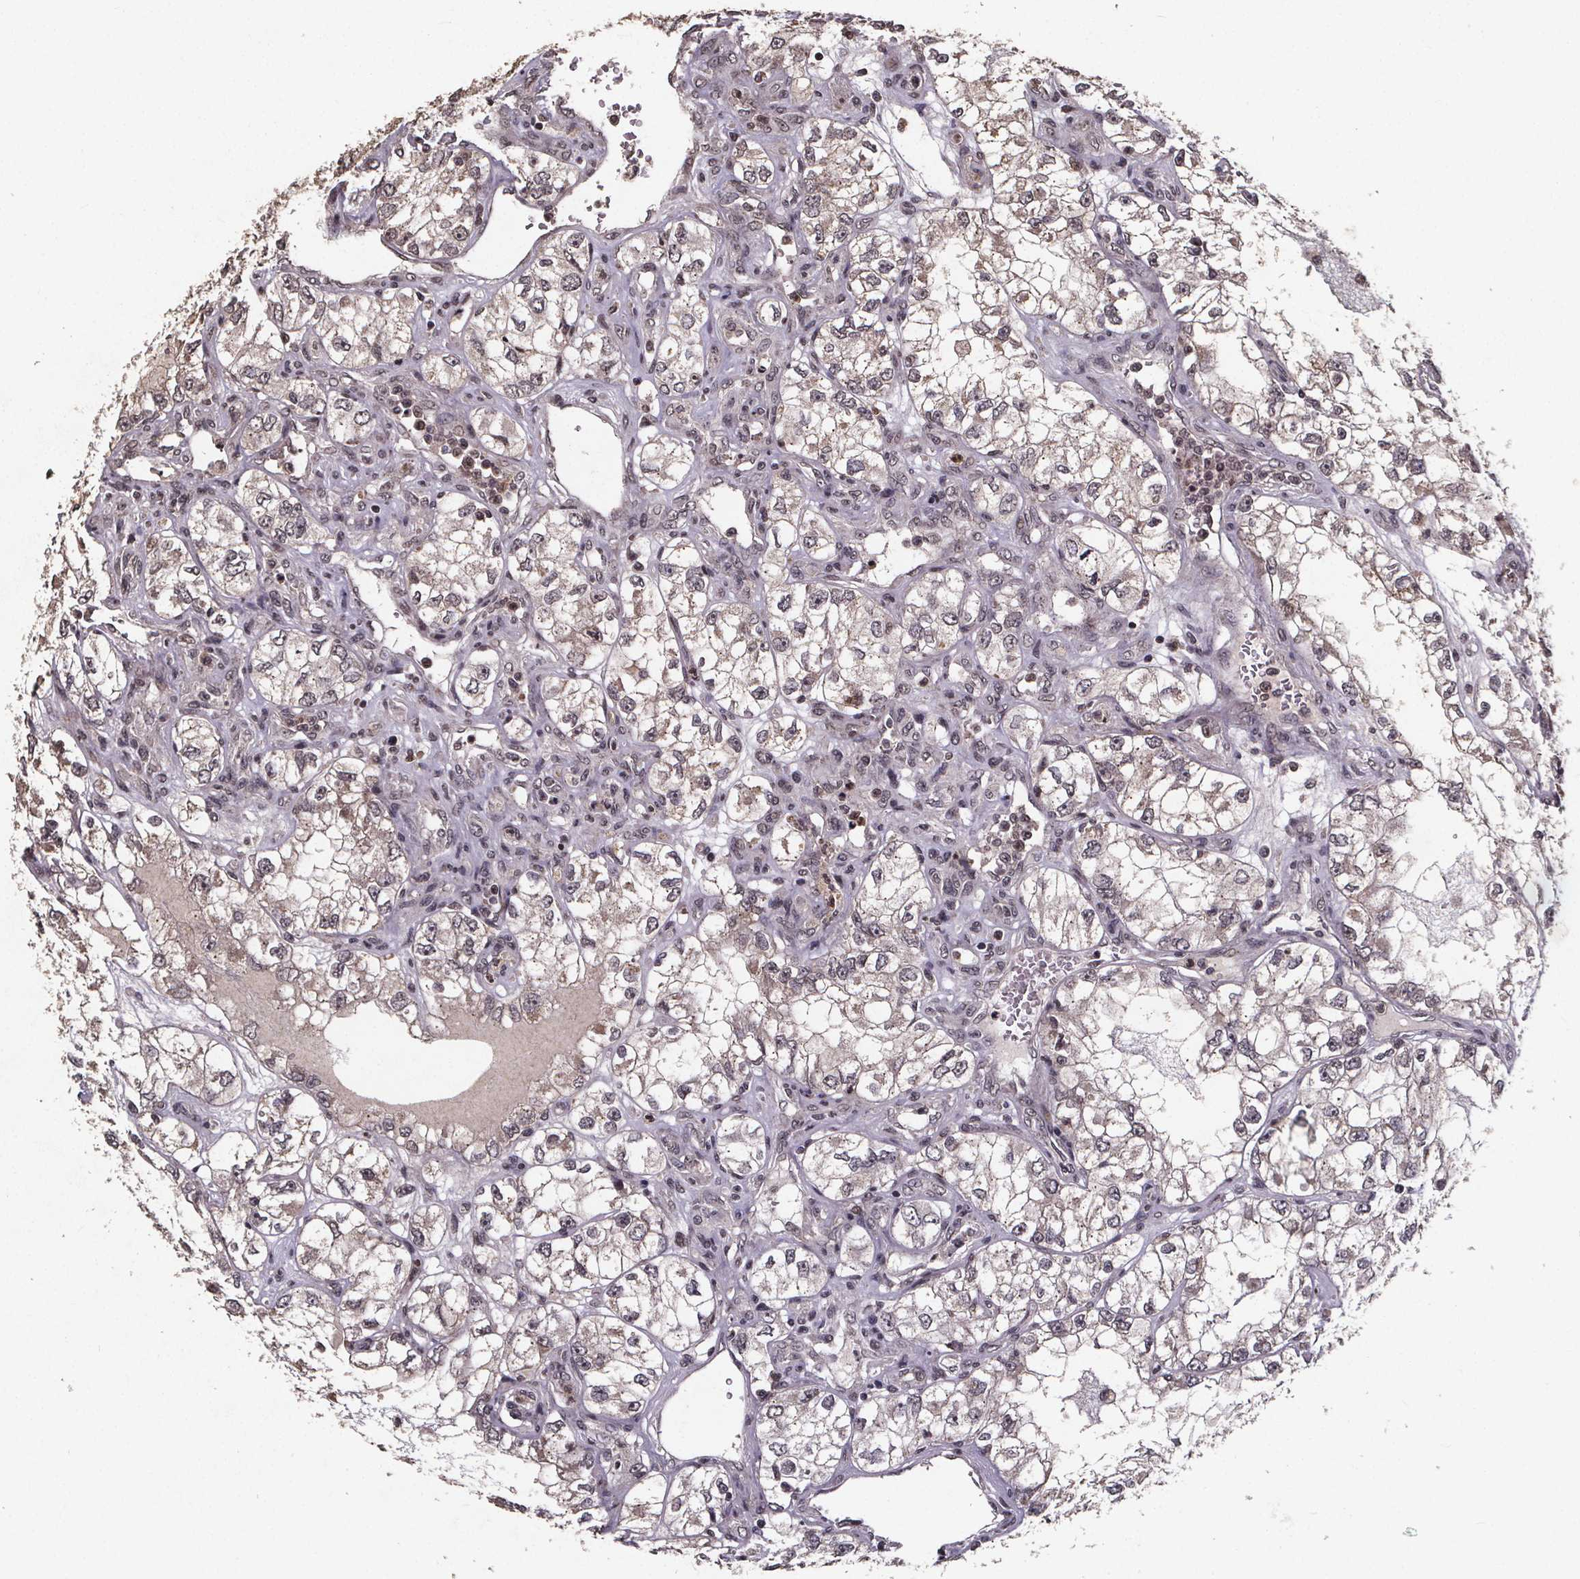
{"staining": {"intensity": "weak", "quantity": "<25%", "location": "cytoplasmic/membranous"}, "tissue": "renal cancer", "cell_type": "Tumor cells", "image_type": "cancer", "snomed": [{"axis": "morphology", "description": "Adenocarcinoma, NOS"}, {"axis": "topography", "description": "Kidney"}], "caption": "Adenocarcinoma (renal) stained for a protein using immunohistochemistry displays no positivity tumor cells.", "gene": "GPX3", "patient": {"sex": "female", "age": 59}}